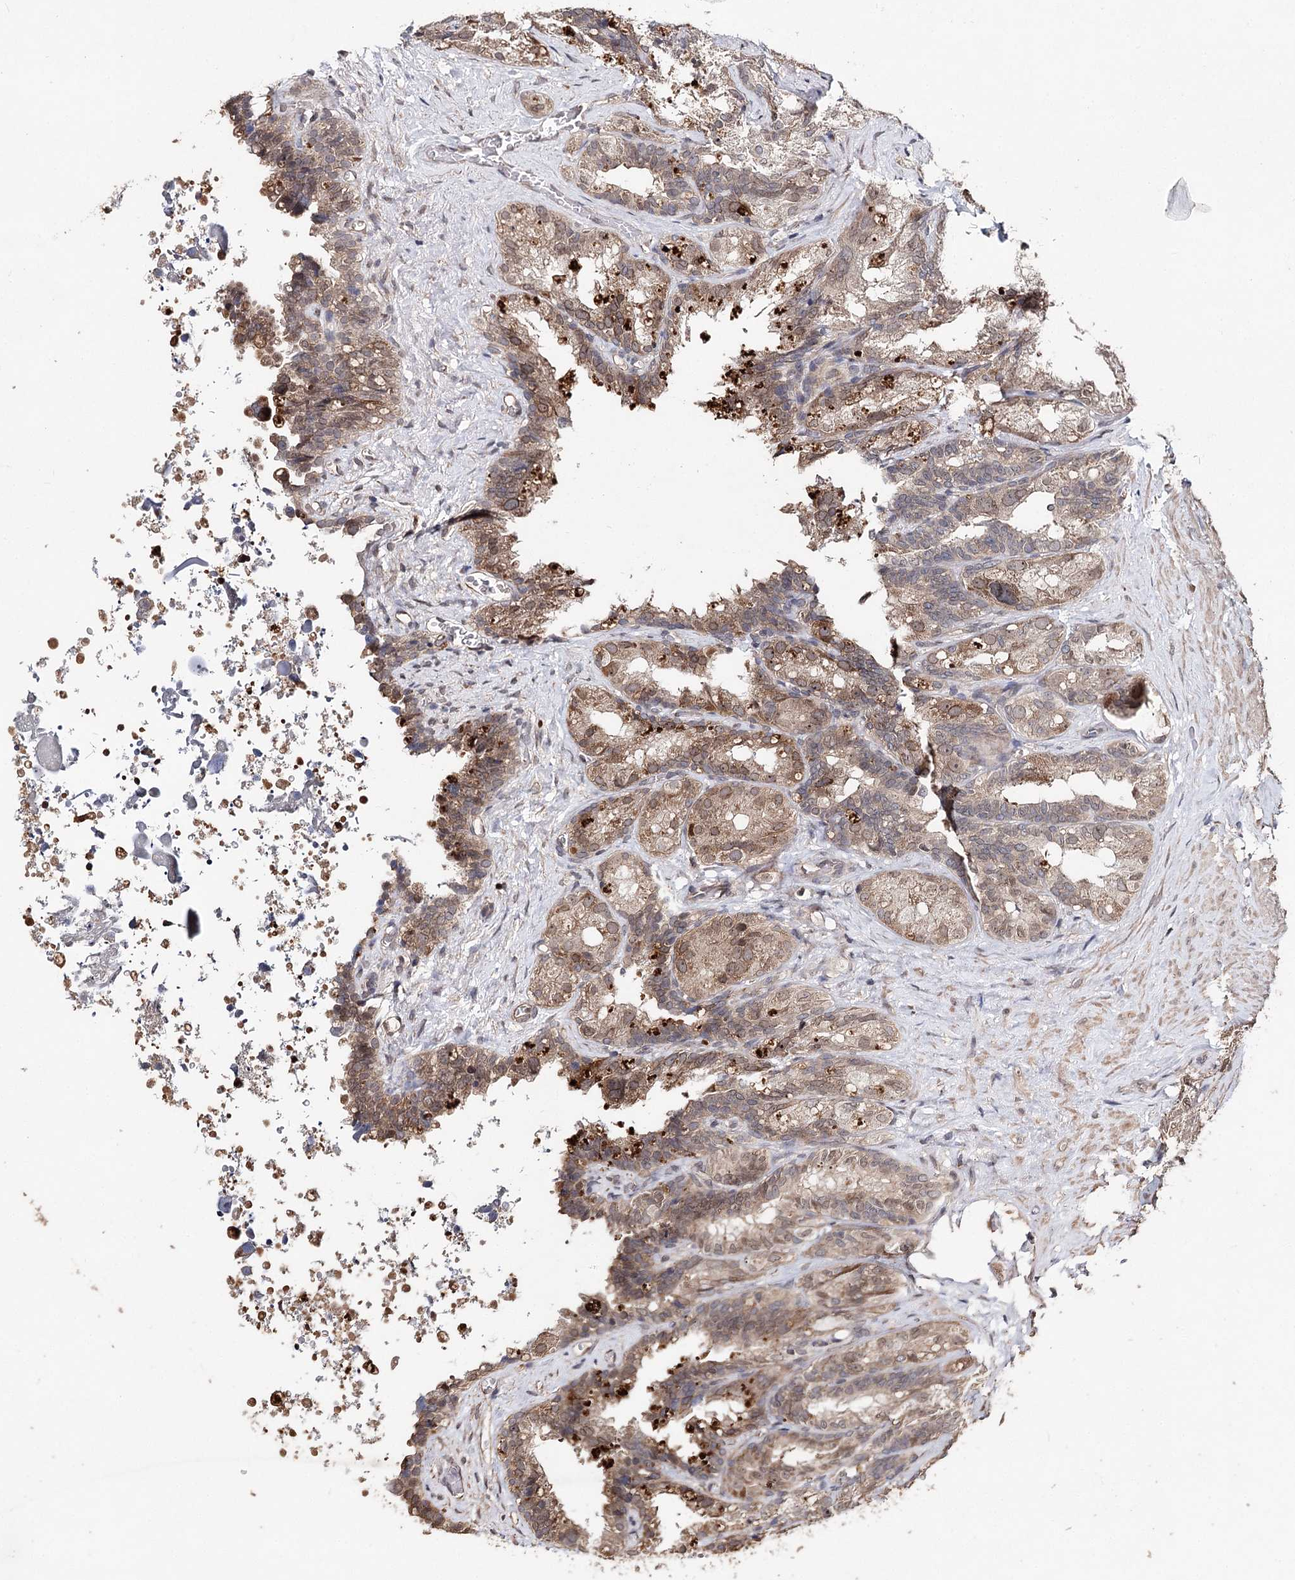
{"staining": {"intensity": "moderate", "quantity": ">75%", "location": "cytoplasmic/membranous"}, "tissue": "seminal vesicle", "cell_type": "Glandular cells", "image_type": "normal", "snomed": [{"axis": "morphology", "description": "Normal tissue, NOS"}, {"axis": "topography", "description": "Seminal veicle"}], "caption": "Human seminal vesicle stained for a protein (brown) reveals moderate cytoplasmic/membranous positive staining in about >75% of glandular cells.", "gene": "NOPCHAP1", "patient": {"sex": "male", "age": 60}}